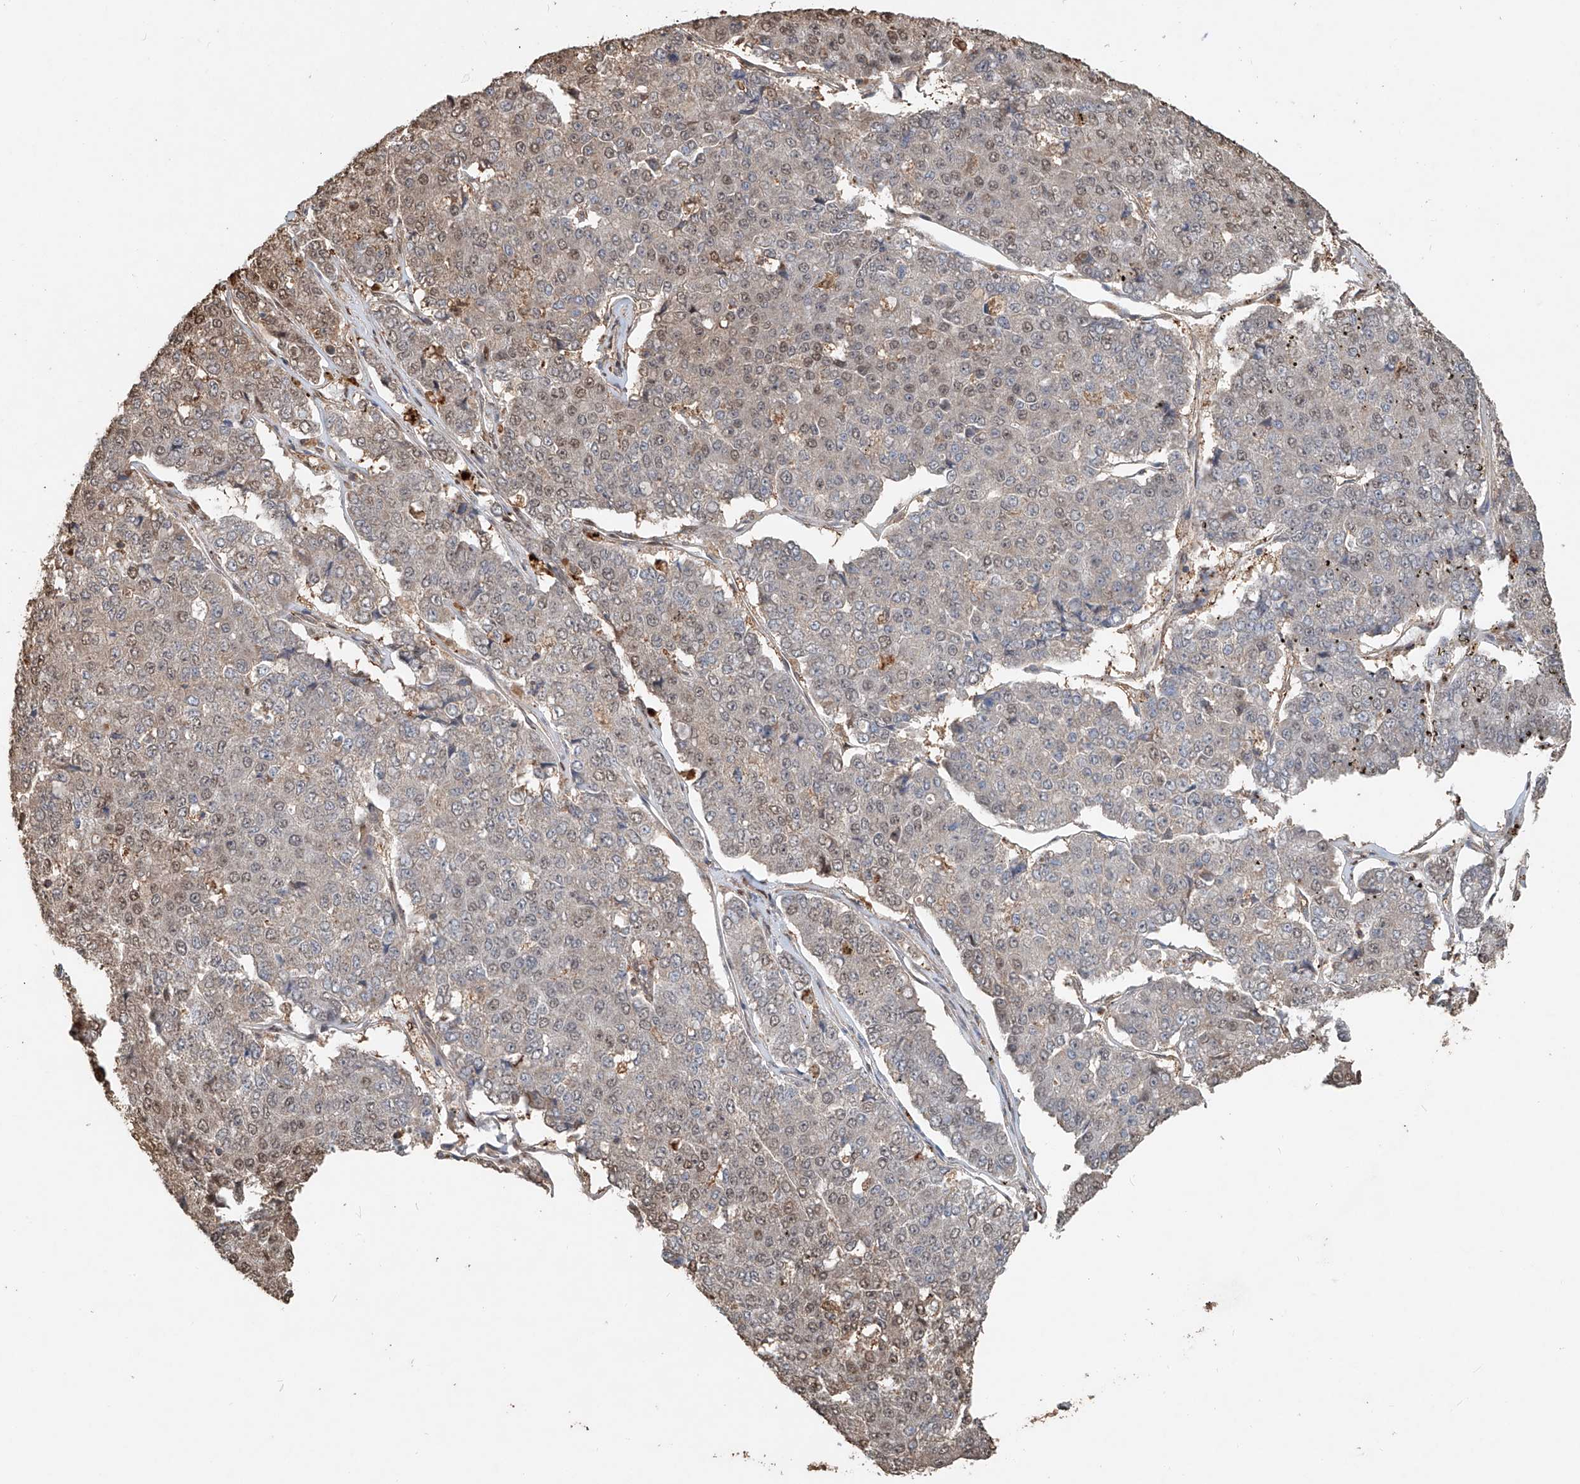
{"staining": {"intensity": "weak", "quantity": "25%-75%", "location": "nuclear"}, "tissue": "pancreatic cancer", "cell_type": "Tumor cells", "image_type": "cancer", "snomed": [{"axis": "morphology", "description": "Adenocarcinoma, NOS"}, {"axis": "topography", "description": "Pancreas"}], "caption": "This micrograph exhibits immunohistochemistry (IHC) staining of human adenocarcinoma (pancreatic), with low weak nuclear staining in approximately 25%-75% of tumor cells.", "gene": "RMND1", "patient": {"sex": "male", "age": 50}}